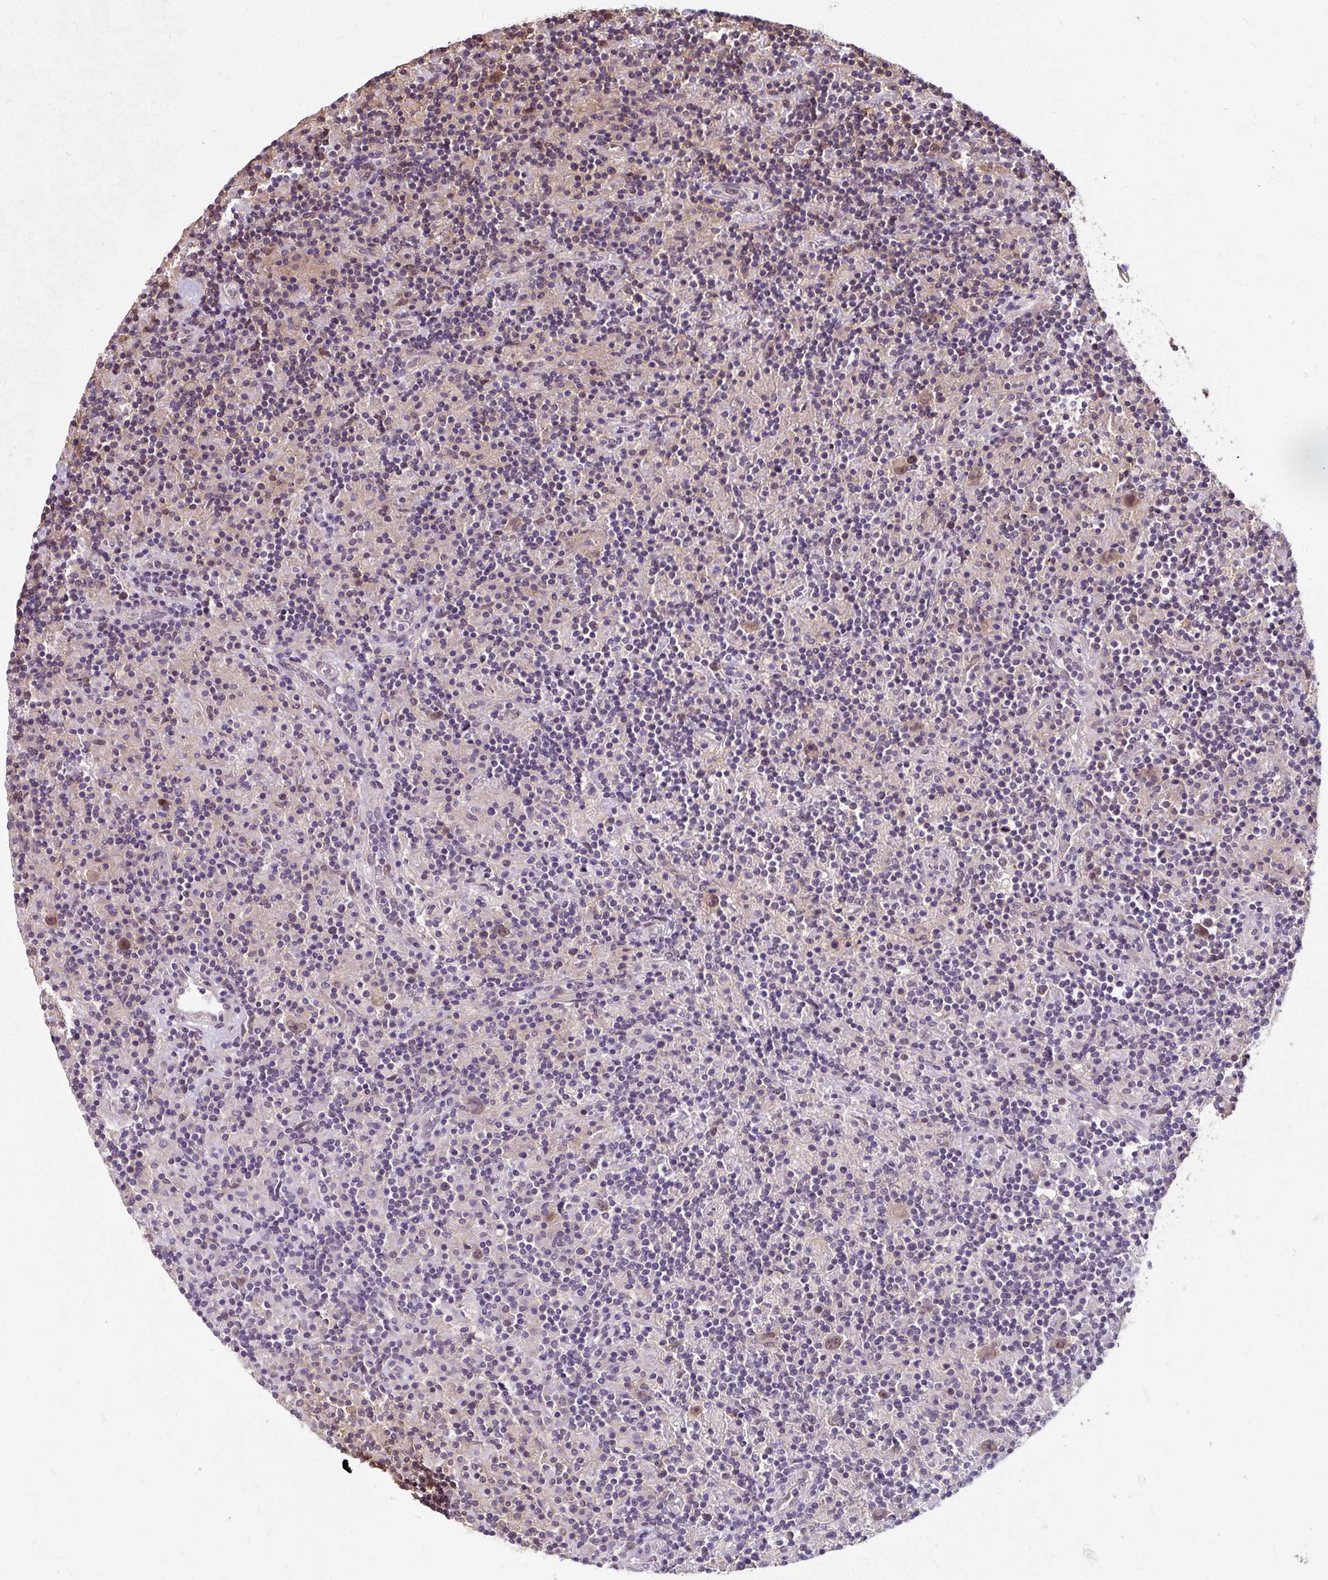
{"staining": {"intensity": "moderate", "quantity": ">75%", "location": "nuclear"}, "tissue": "lymphoma", "cell_type": "Tumor cells", "image_type": "cancer", "snomed": [{"axis": "morphology", "description": "Hodgkin's disease, NOS"}, {"axis": "topography", "description": "Lymph node"}], "caption": "This is a micrograph of immunohistochemistry staining of lymphoma, which shows moderate positivity in the nuclear of tumor cells.", "gene": "ZNF555", "patient": {"sex": "male", "age": 70}}